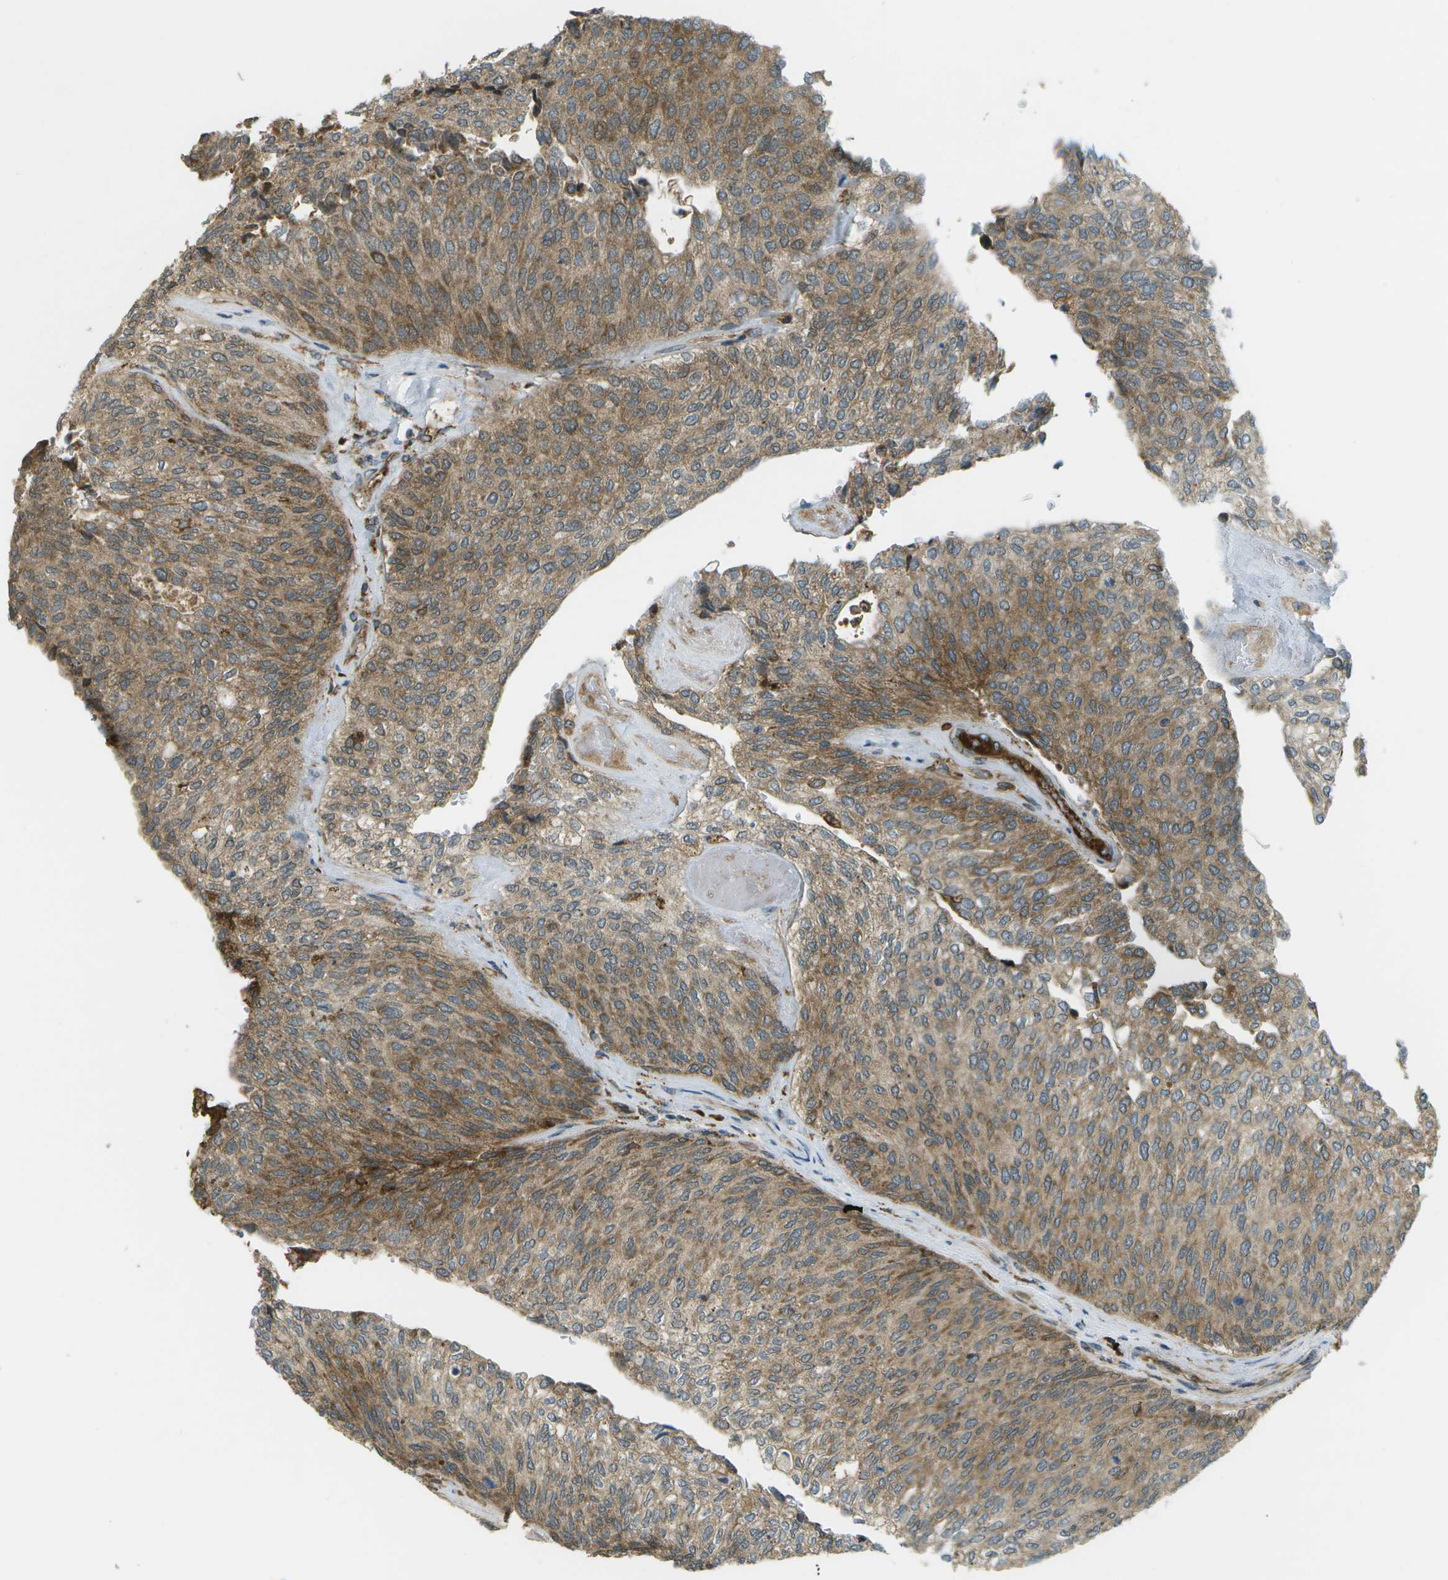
{"staining": {"intensity": "moderate", "quantity": ">75%", "location": "cytoplasmic/membranous"}, "tissue": "urothelial cancer", "cell_type": "Tumor cells", "image_type": "cancer", "snomed": [{"axis": "morphology", "description": "Urothelial carcinoma, Low grade"}, {"axis": "topography", "description": "Urinary bladder"}], "caption": "Immunohistochemistry (IHC) of human low-grade urothelial carcinoma shows medium levels of moderate cytoplasmic/membranous staining in approximately >75% of tumor cells.", "gene": "USP30", "patient": {"sex": "female", "age": 79}}